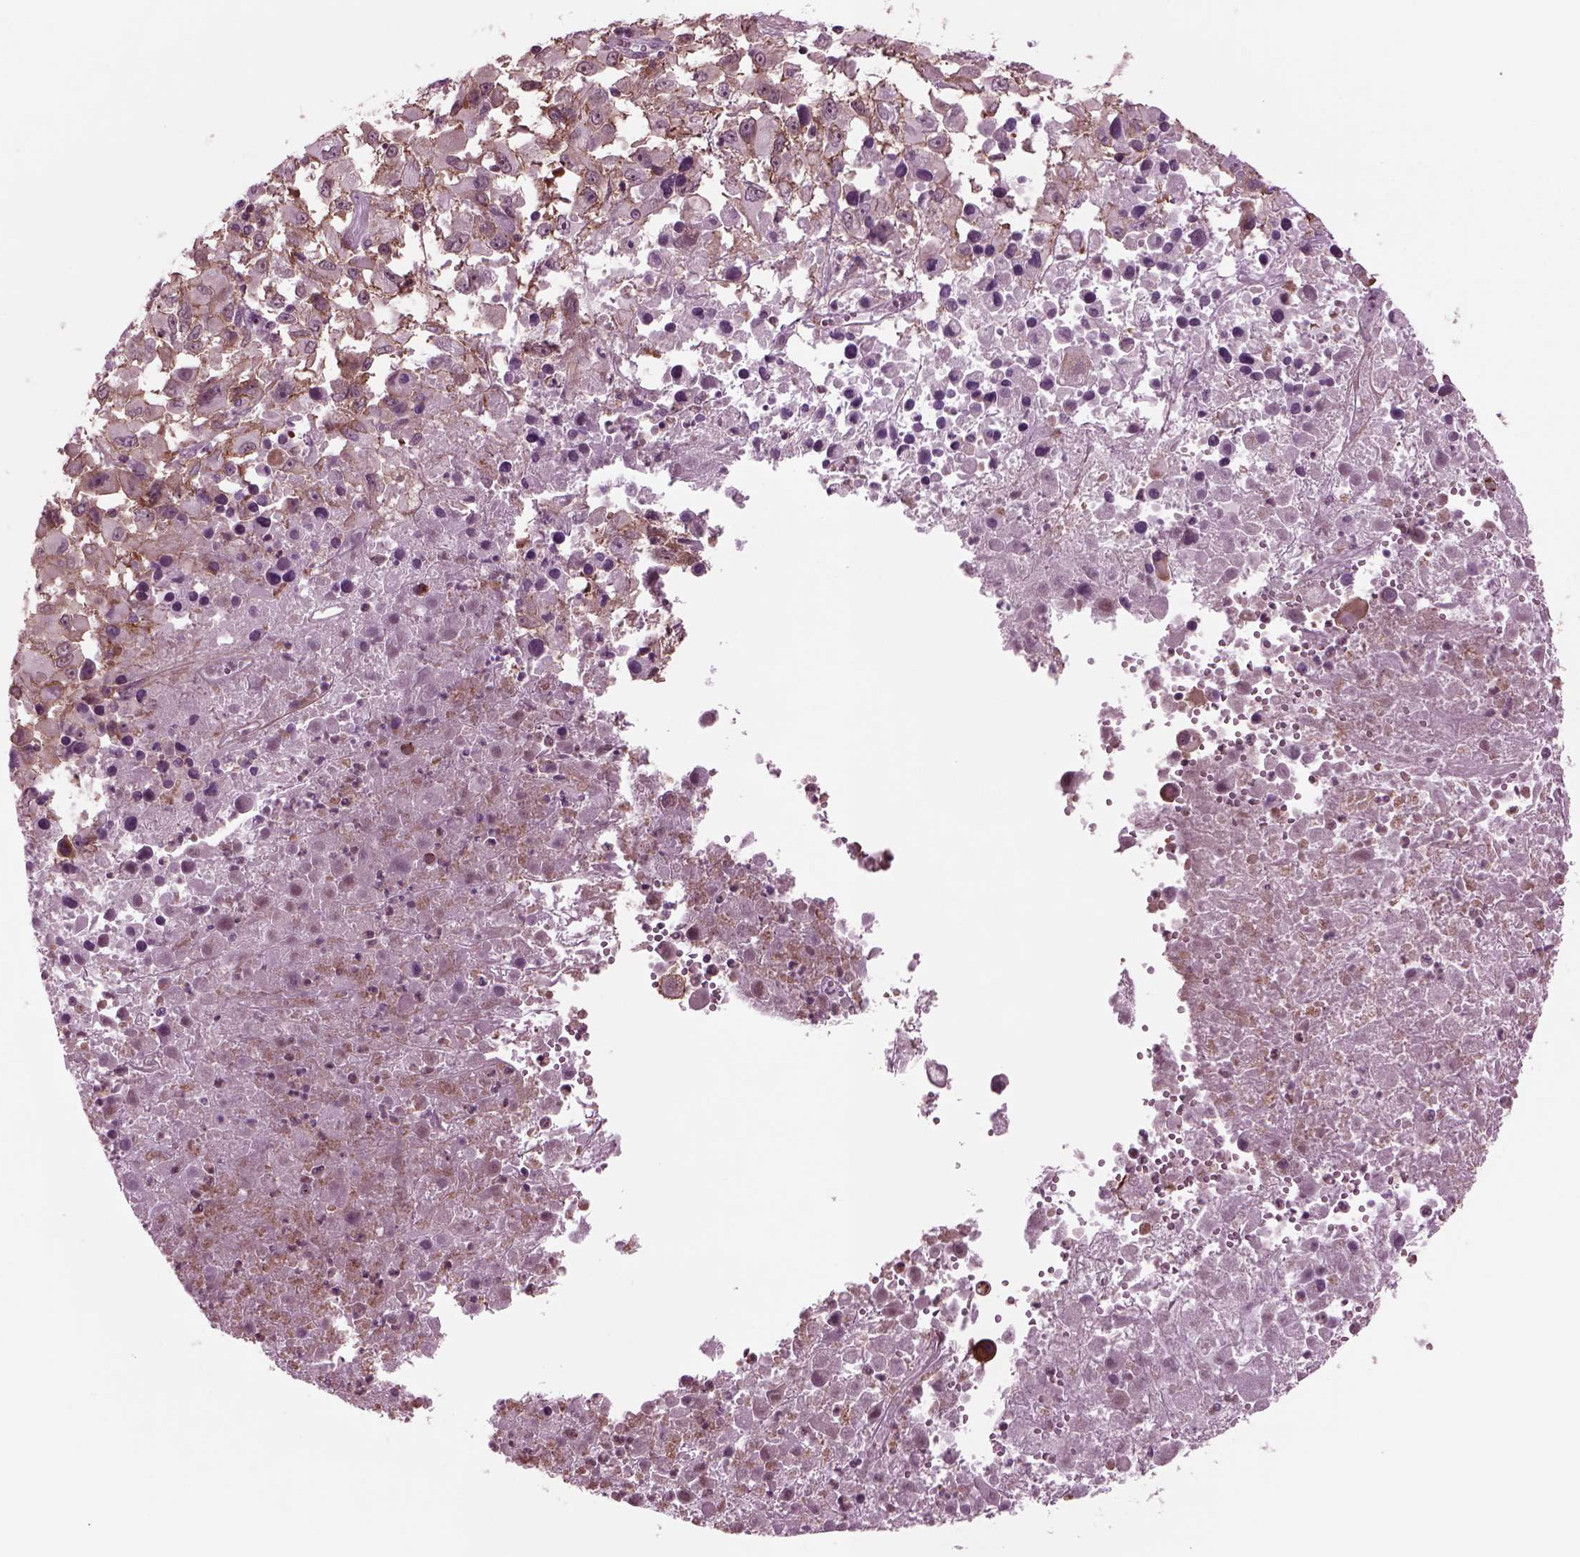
{"staining": {"intensity": "moderate", "quantity": "<25%", "location": "cytoplasmic/membranous"}, "tissue": "melanoma", "cell_type": "Tumor cells", "image_type": "cancer", "snomed": [{"axis": "morphology", "description": "Malignant melanoma, Metastatic site"}, {"axis": "topography", "description": "Soft tissue"}], "caption": "Human melanoma stained with a brown dye demonstrates moderate cytoplasmic/membranous positive positivity in approximately <25% of tumor cells.", "gene": "ODF3", "patient": {"sex": "male", "age": 50}}